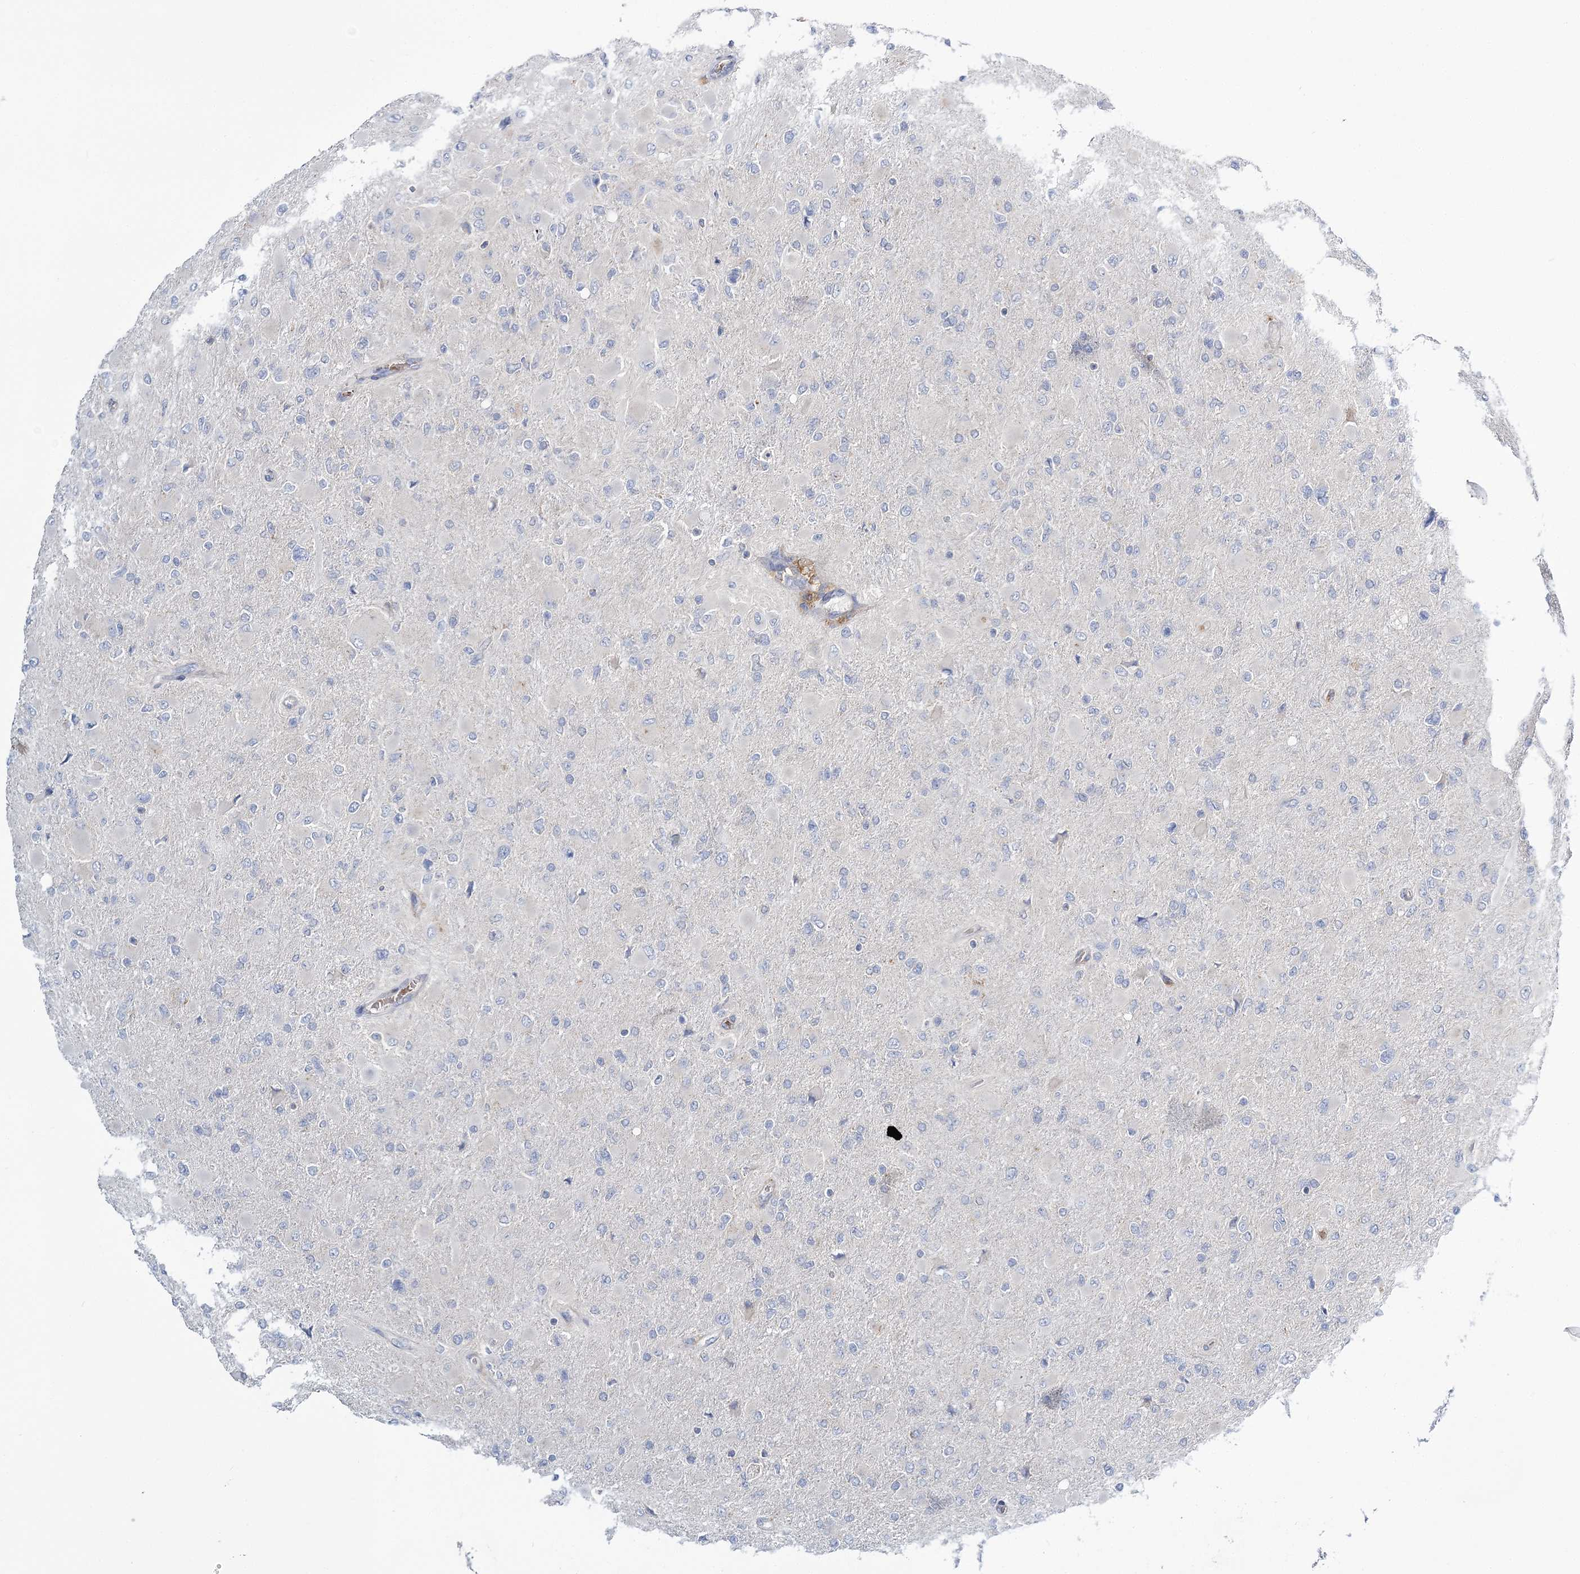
{"staining": {"intensity": "negative", "quantity": "none", "location": "none"}, "tissue": "glioma", "cell_type": "Tumor cells", "image_type": "cancer", "snomed": [{"axis": "morphology", "description": "Glioma, malignant, High grade"}, {"axis": "topography", "description": "Cerebral cortex"}], "caption": "Glioma was stained to show a protein in brown. There is no significant positivity in tumor cells.", "gene": "ATP11B", "patient": {"sex": "female", "age": 36}}